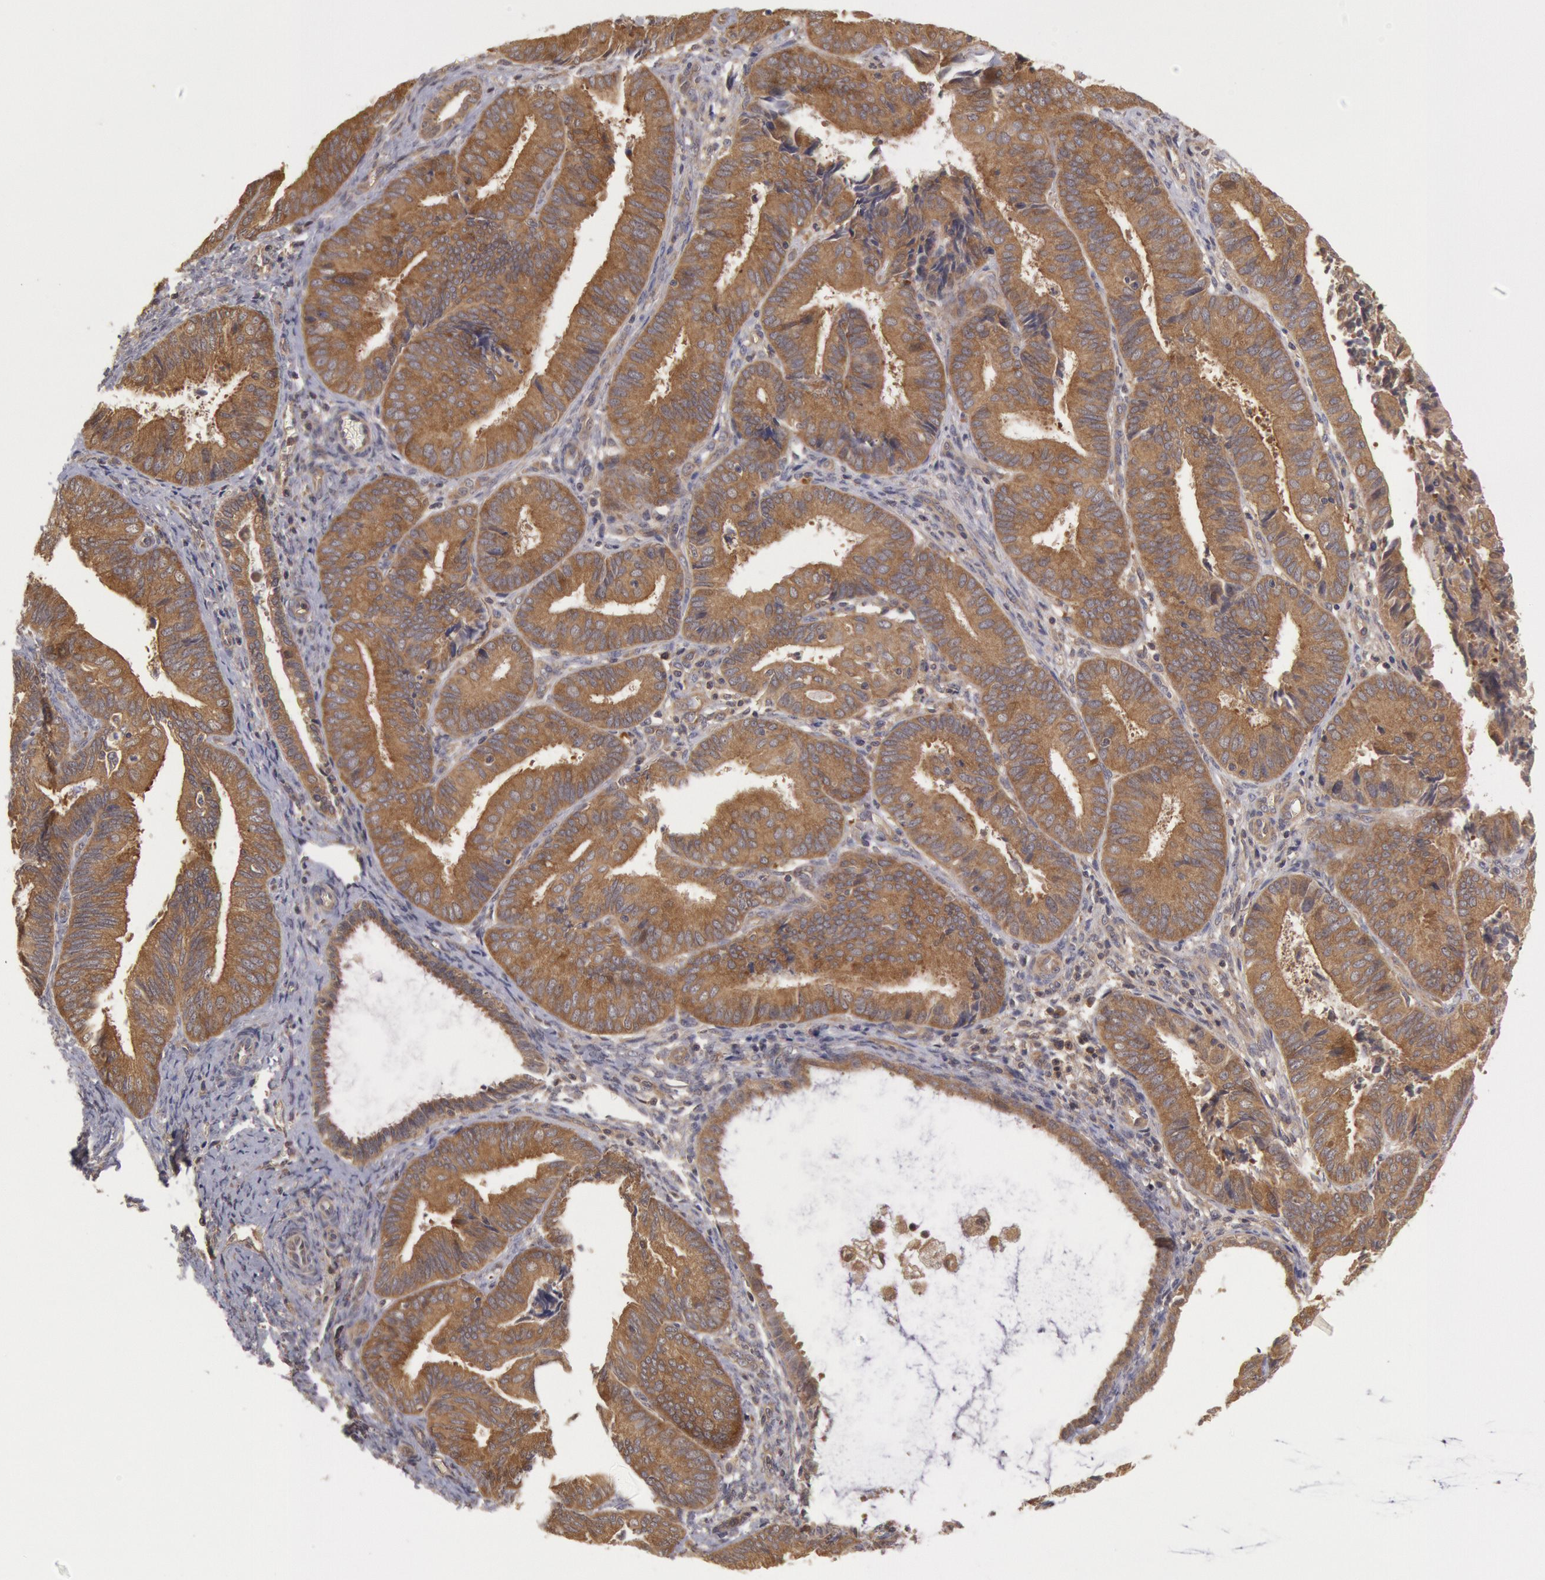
{"staining": {"intensity": "moderate", "quantity": ">75%", "location": "cytoplasmic/membranous"}, "tissue": "endometrial cancer", "cell_type": "Tumor cells", "image_type": "cancer", "snomed": [{"axis": "morphology", "description": "Adenocarcinoma, NOS"}, {"axis": "topography", "description": "Endometrium"}], "caption": "Moderate cytoplasmic/membranous expression is seen in about >75% of tumor cells in endometrial adenocarcinoma. (Brightfield microscopy of DAB IHC at high magnification).", "gene": "BRAF", "patient": {"sex": "female", "age": 63}}